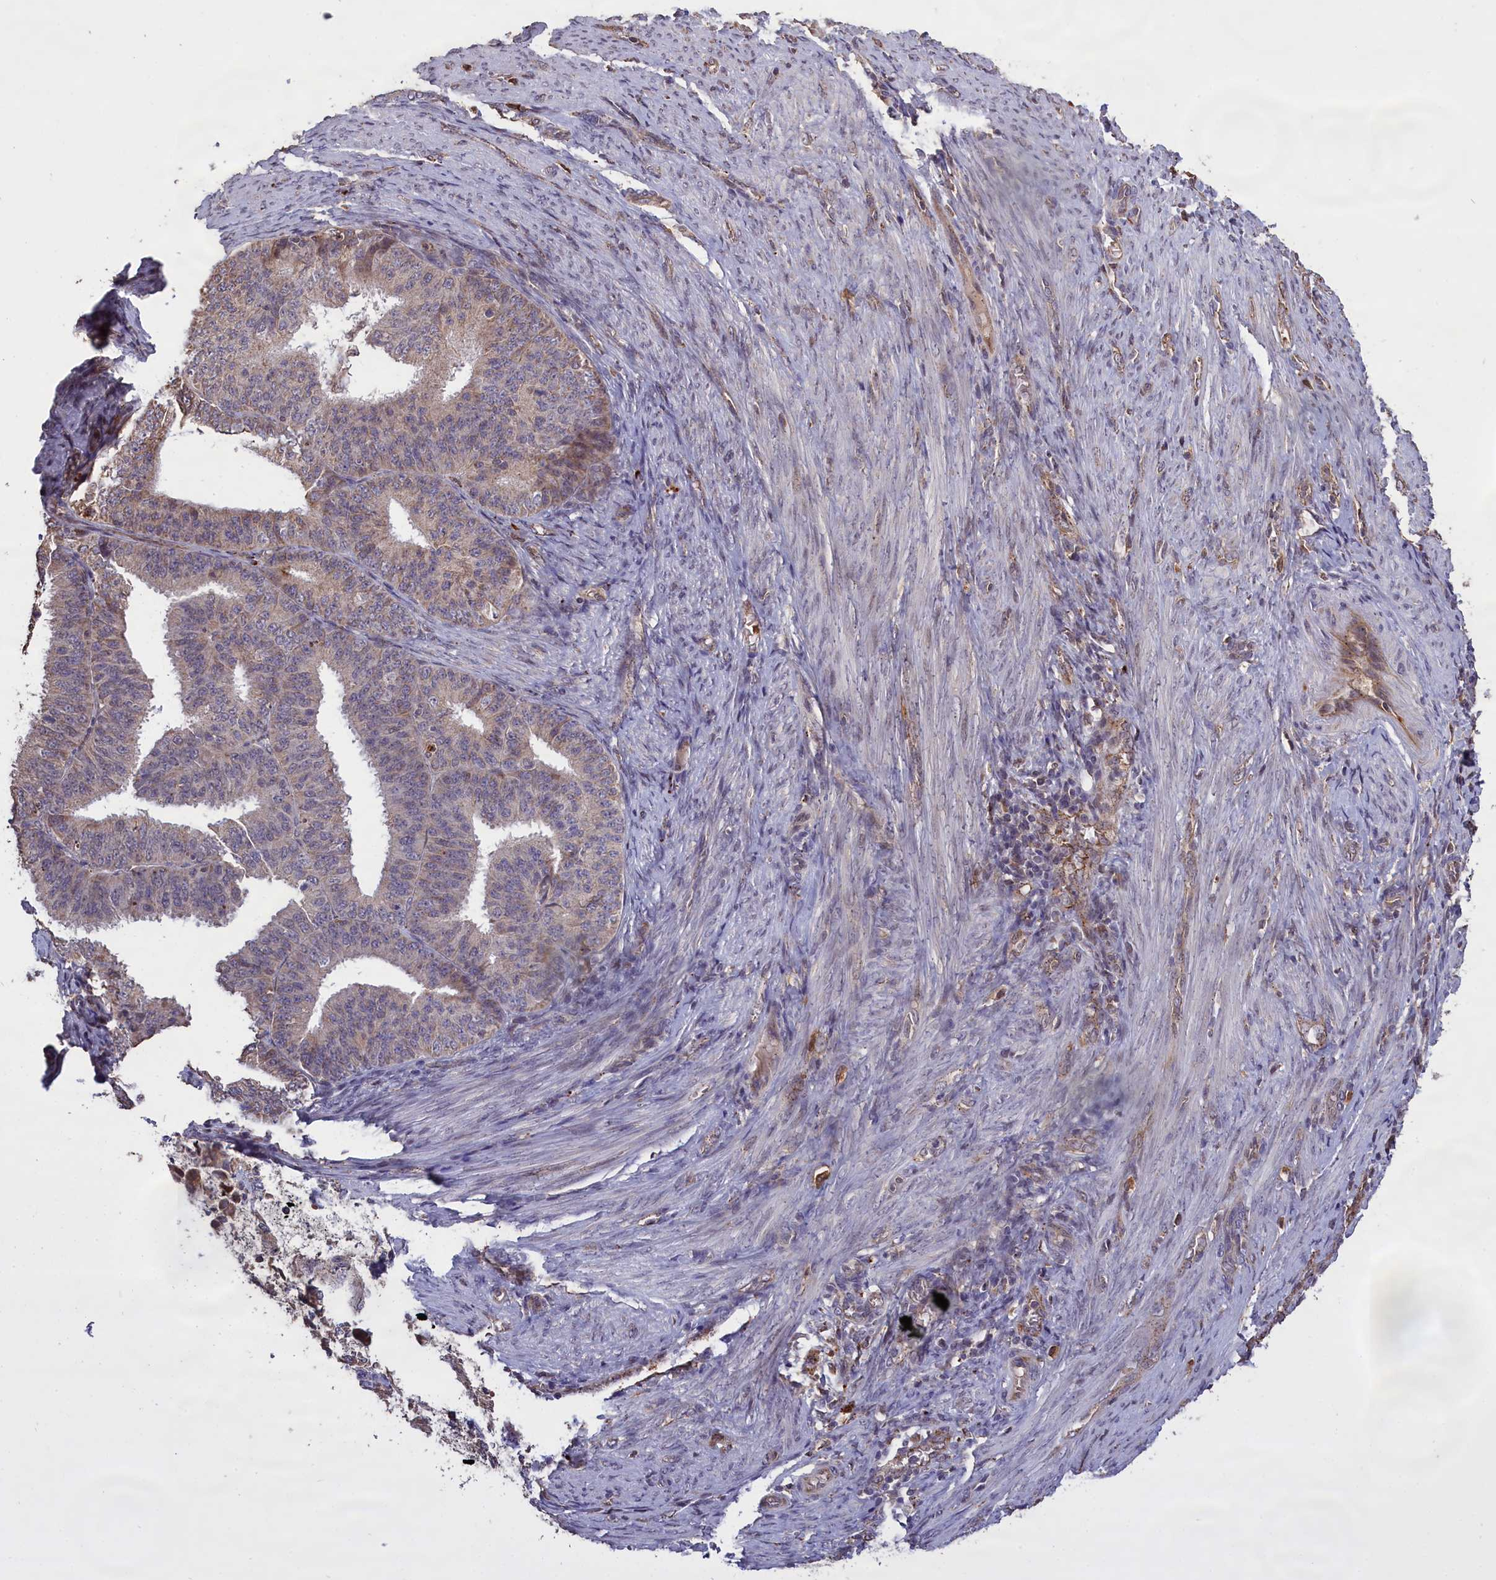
{"staining": {"intensity": "weak", "quantity": "25%-75%", "location": "cytoplasmic/membranous"}, "tissue": "endometrial cancer", "cell_type": "Tumor cells", "image_type": "cancer", "snomed": [{"axis": "morphology", "description": "Adenocarcinoma, NOS"}, {"axis": "topography", "description": "Endometrium"}], "caption": "Immunohistochemistry (IHC) image of endometrial cancer (adenocarcinoma) stained for a protein (brown), which demonstrates low levels of weak cytoplasmic/membranous staining in about 25%-75% of tumor cells.", "gene": "CLRN2", "patient": {"sex": "female", "age": 51}}